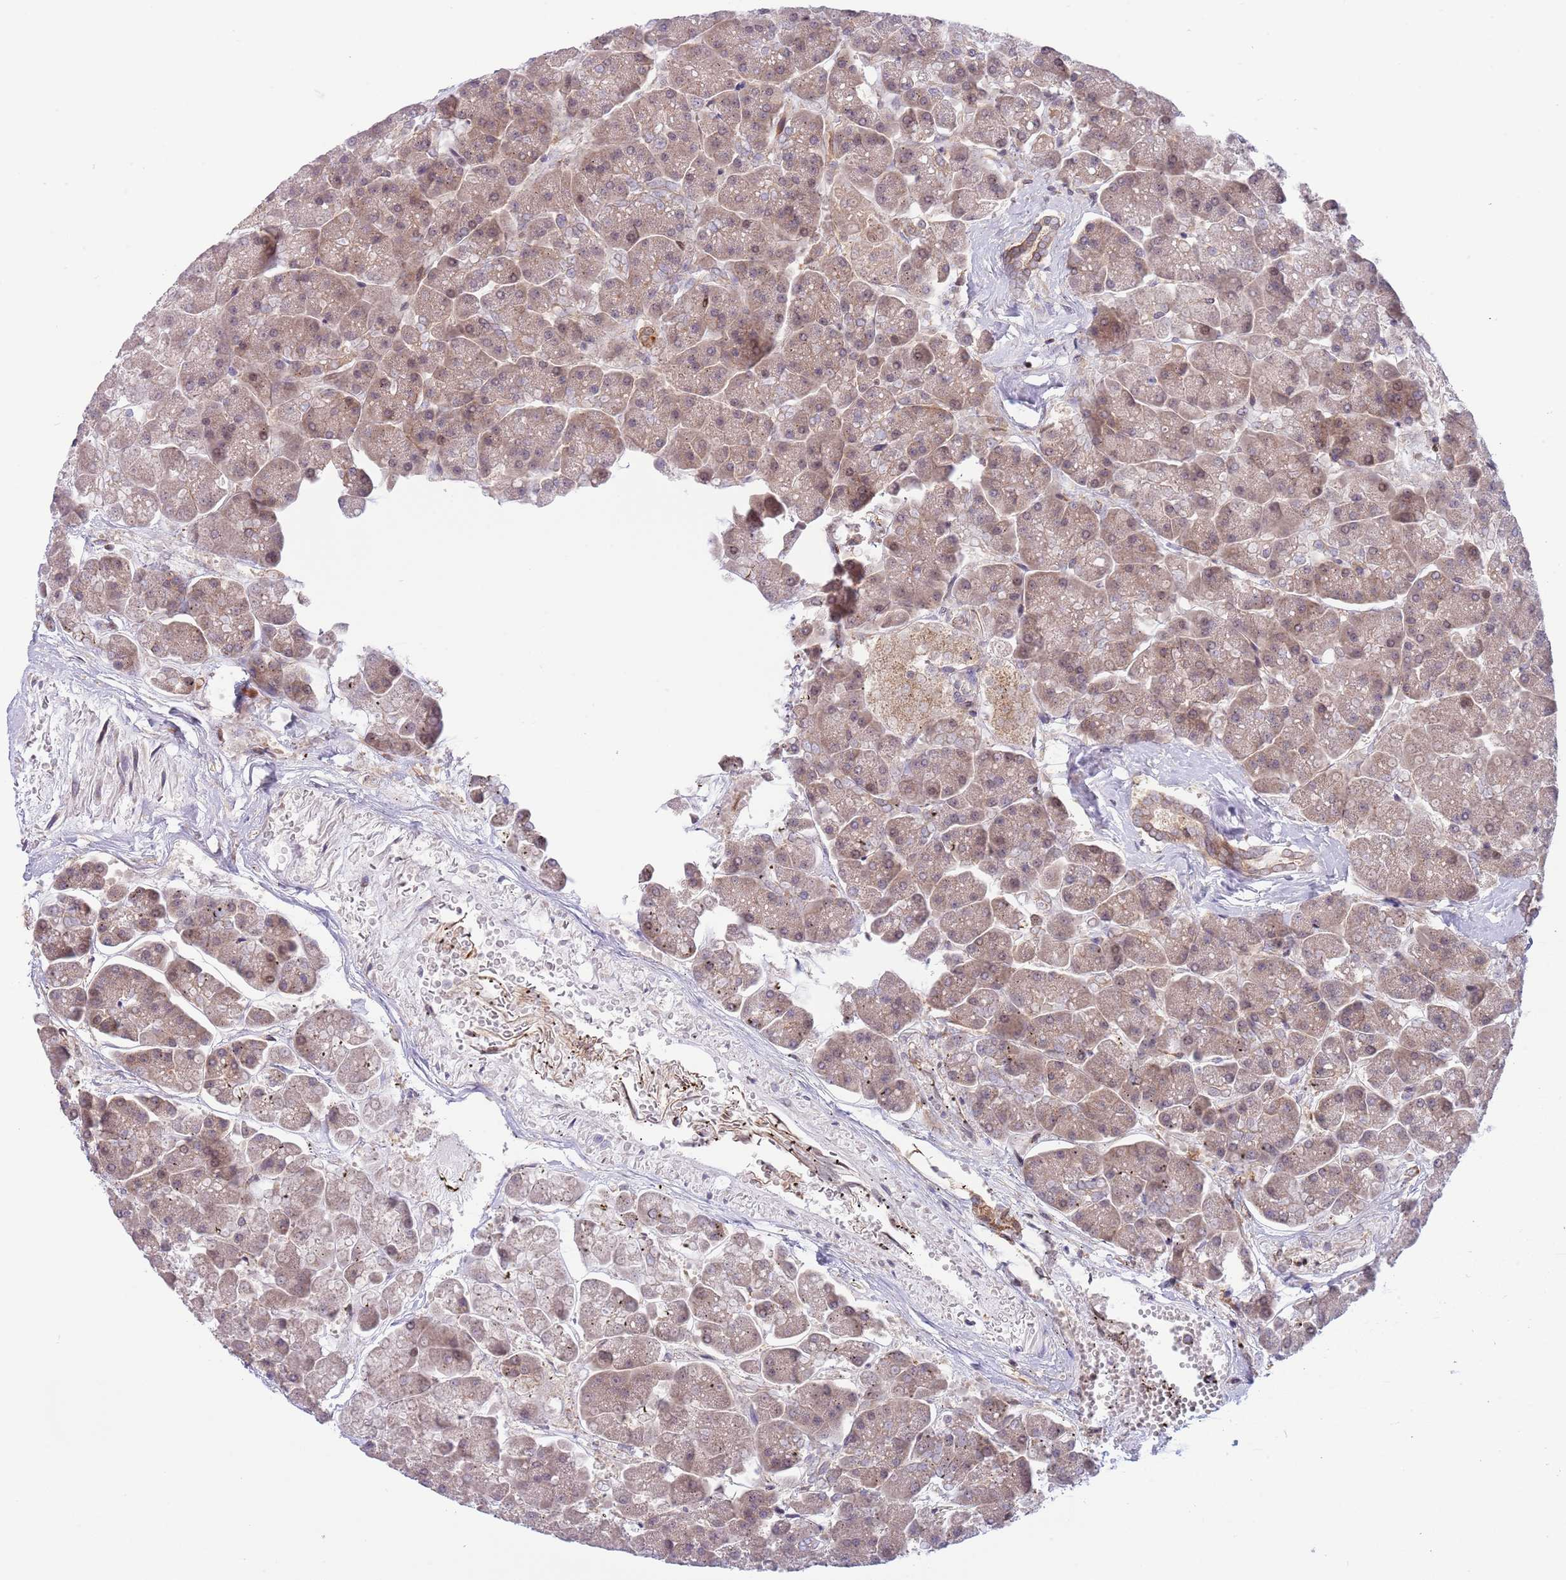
{"staining": {"intensity": "moderate", "quantity": "25%-75%", "location": "cytoplasmic/membranous,nuclear"}, "tissue": "pancreas", "cell_type": "Exocrine glandular cells", "image_type": "normal", "snomed": [{"axis": "morphology", "description": "Normal tissue, NOS"}, {"axis": "topography", "description": "Pancreas"}, {"axis": "topography", "description": "Peripheral nerve tissue"}], "caption": "This micrograph demonstrates unremarkable pancreas stained with immunohistochemistry to label a protein in brown. The cytoplasmic/membranous,nuclear of exocrine glandular cells show moderate positivity for the protein. Nuclei are counter-stained blue.", "gene": "TBX10", "patient": {"sex": "male", "age": 54}}